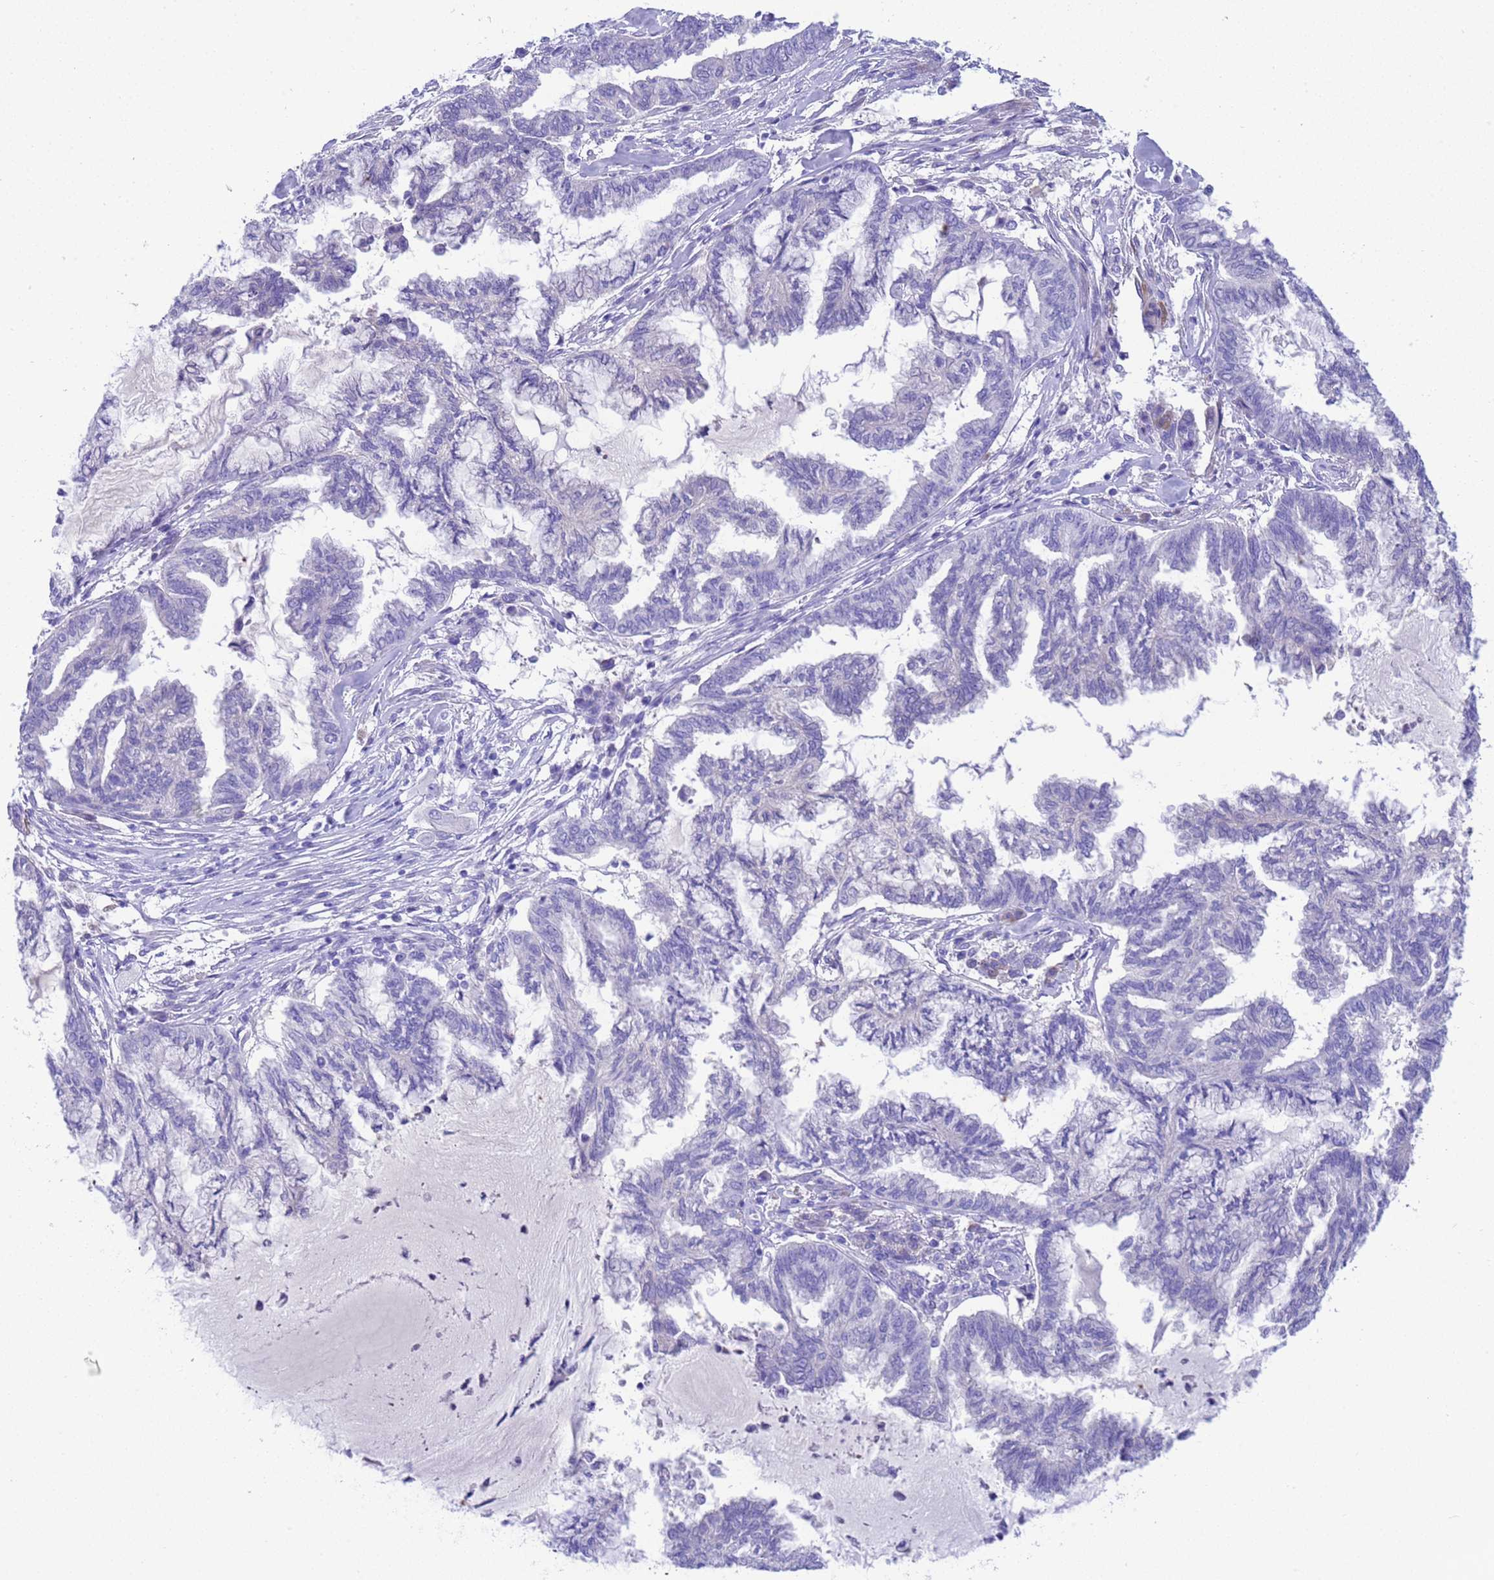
{"staining": {"intensity": "negative", "quantity": "none", "location": "none"}, "tissue": "endometrial cancer", "cell_type": "Tumor cells", "image_type": "cancer", "snomed": [{"axis": "morphology", "description": "Adenocarcinoma, NOS"}, {"axis": "topography", "description": "Endometrium"}], "caption": "Immunohistochemistry image of adenocarcinoma (endometrial) stained for a protein (brown), which demonstrates no expression in tumor cells. Nuclei are stained in blue.", "gene": "USP38", "patient": {"sex": "female", "age": 86}}